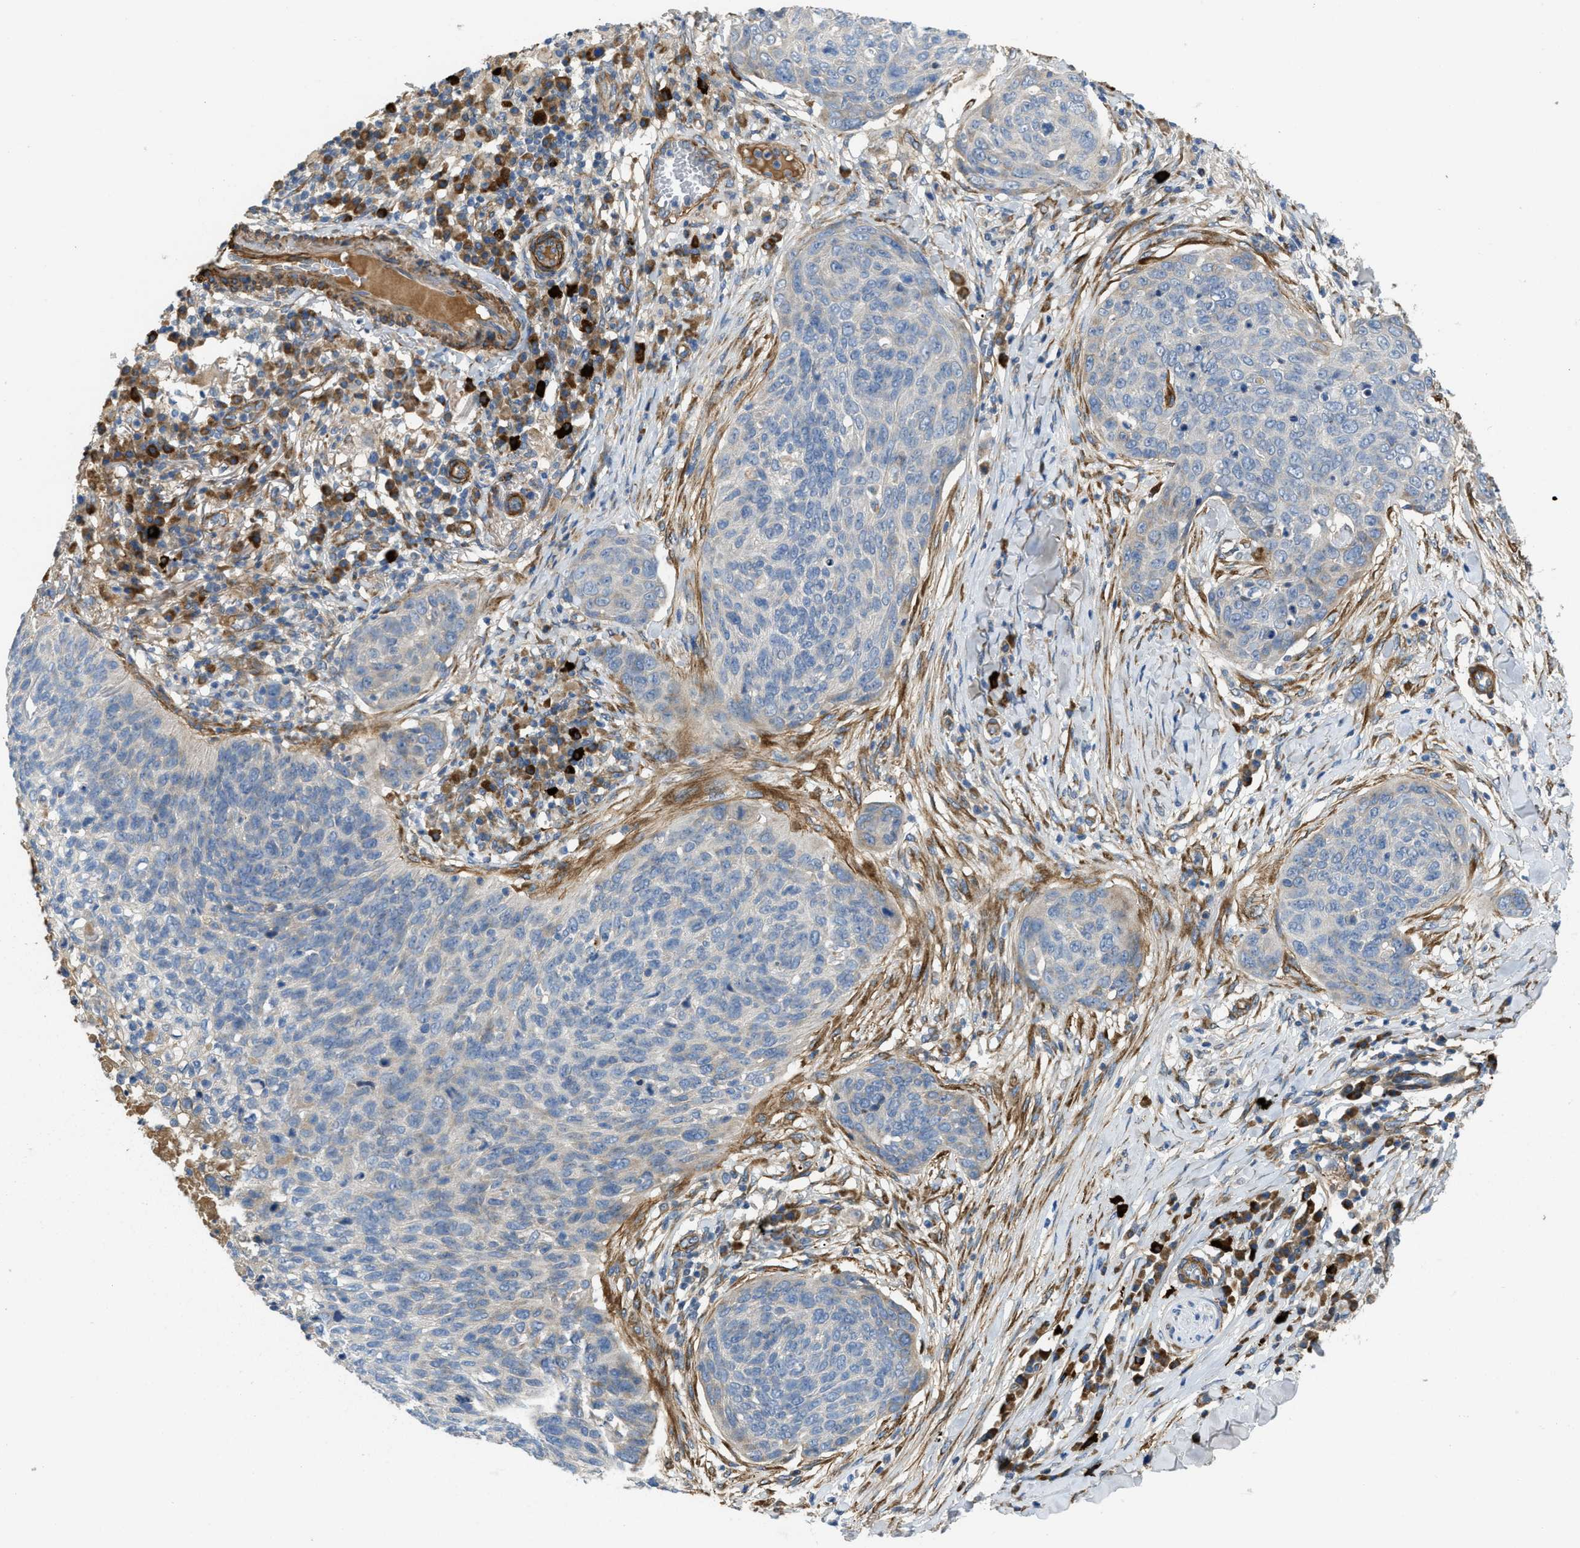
{"staining": {"intensity": "negative", "quantity": "none", "location": "none"}, "tissue": "skin cancer", "cell_type": "Tumor cells", "image_type": "cancer", "snomed": [{"axis": "morphology", "description": "Squamous cell carcinoma in situ, NOS"}, {"axis": "morphology", "description": "Squamous cell carcinoma, NOS"}, {"axis": "topography", "description": "Skin"}], "caption": "Human squamous cell carcinoma in situ (skin) stained for a protein using immunohistochemistry (IHC) demonstrates no staining in tumor cells.", "gene": "BMPR1A", "patient": {"sex": "male", "age": 93}}